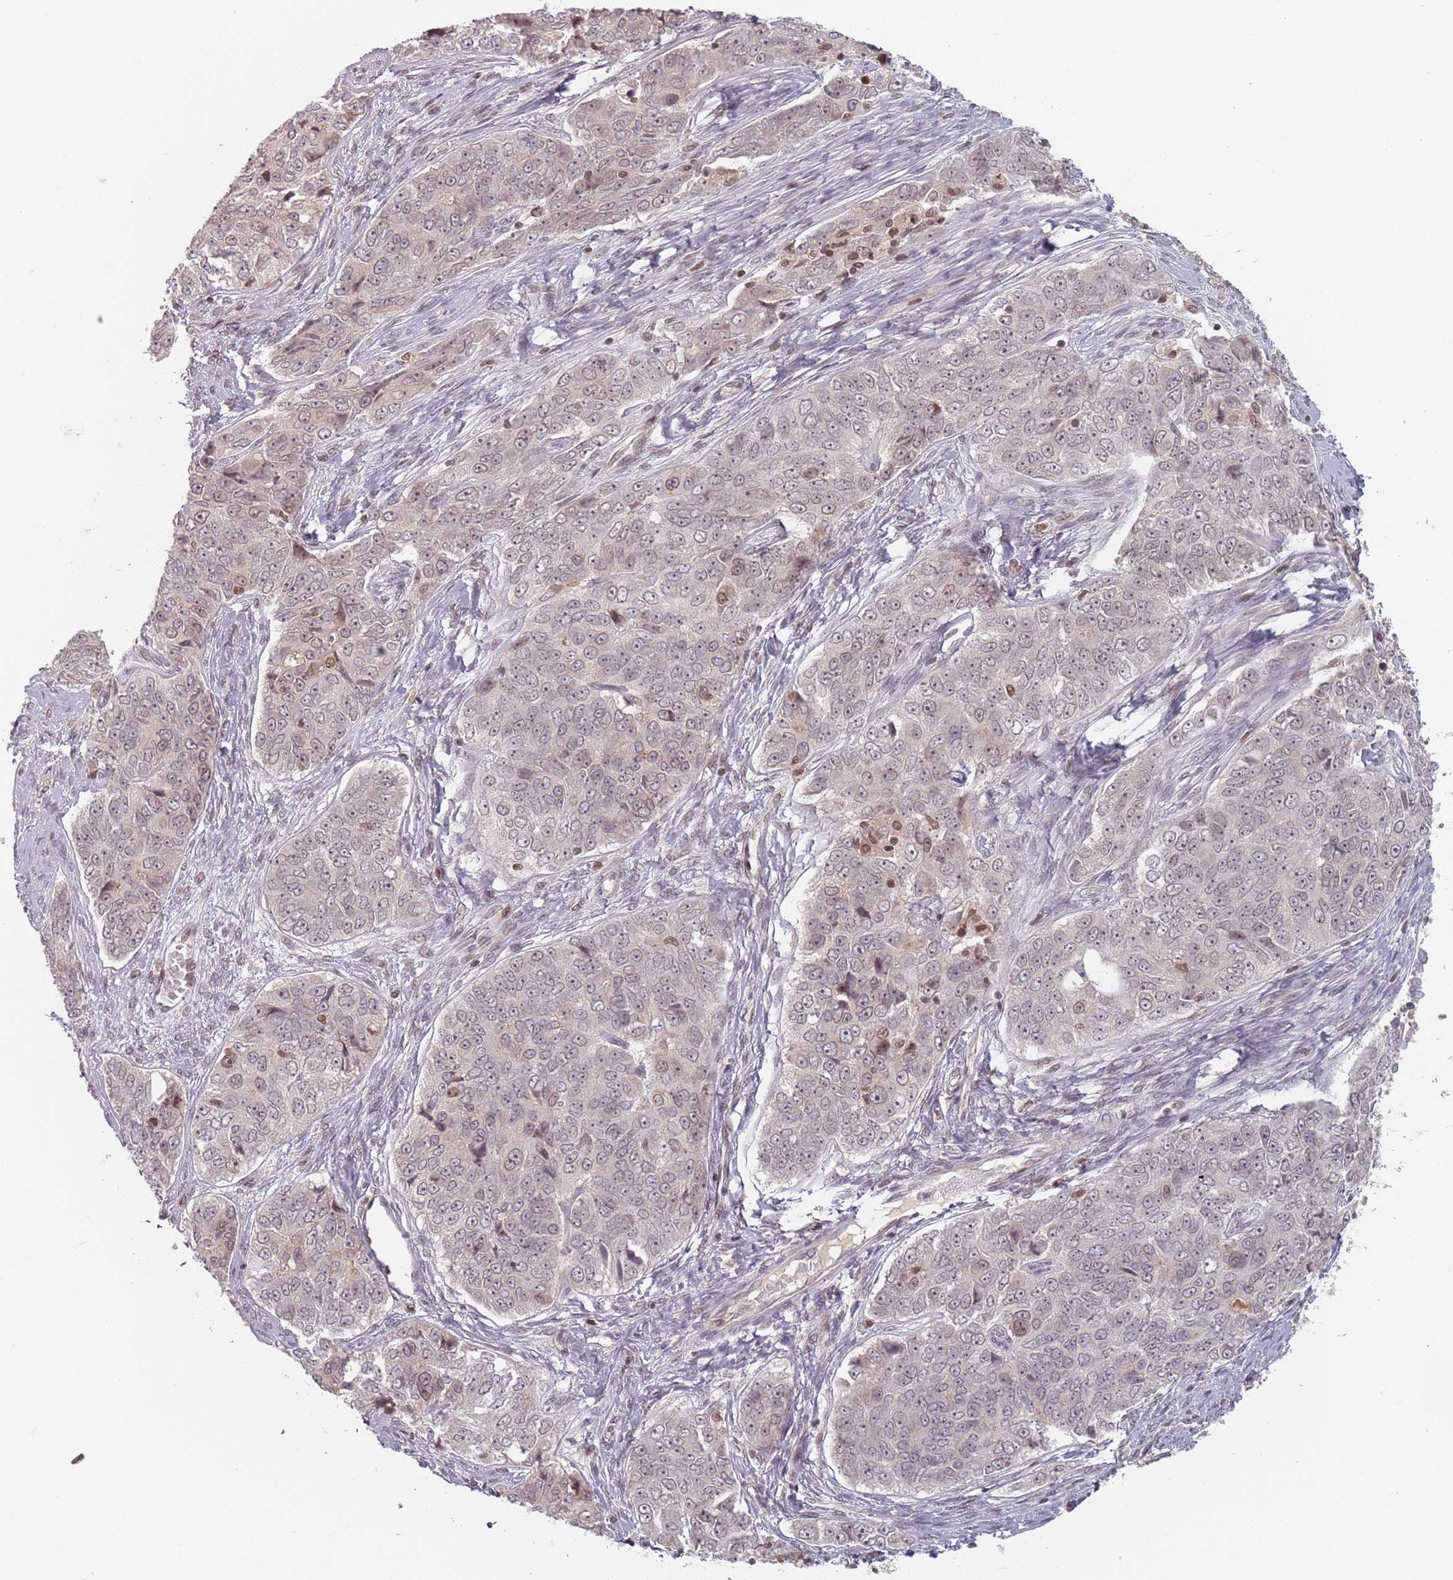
{"staining": {"intensity": "weak", "quantity": "<25%", "location": "nuclear"}, "tissue": "ovarian cancer", "cell_type": "Tumor cells", "image_type": "cancer", "snomed": [{"axis": "morphology", "description": "Carcinoma, endometroid"}, {"axis": "topography", "description": "Ovary"}], "caption": "This histopathology image is of endometroid carcinoma (ovarian) stained with immunohistochemistry (IHC) to label a protein in brown with the nuclei are counter-stained blue. There is no staining in tumor cells. (Brightfield microscopy of DAB immunohistochemistry at high magnification).", "gene": "NUP50", "patient": {"sex": "female", "age": 51}}